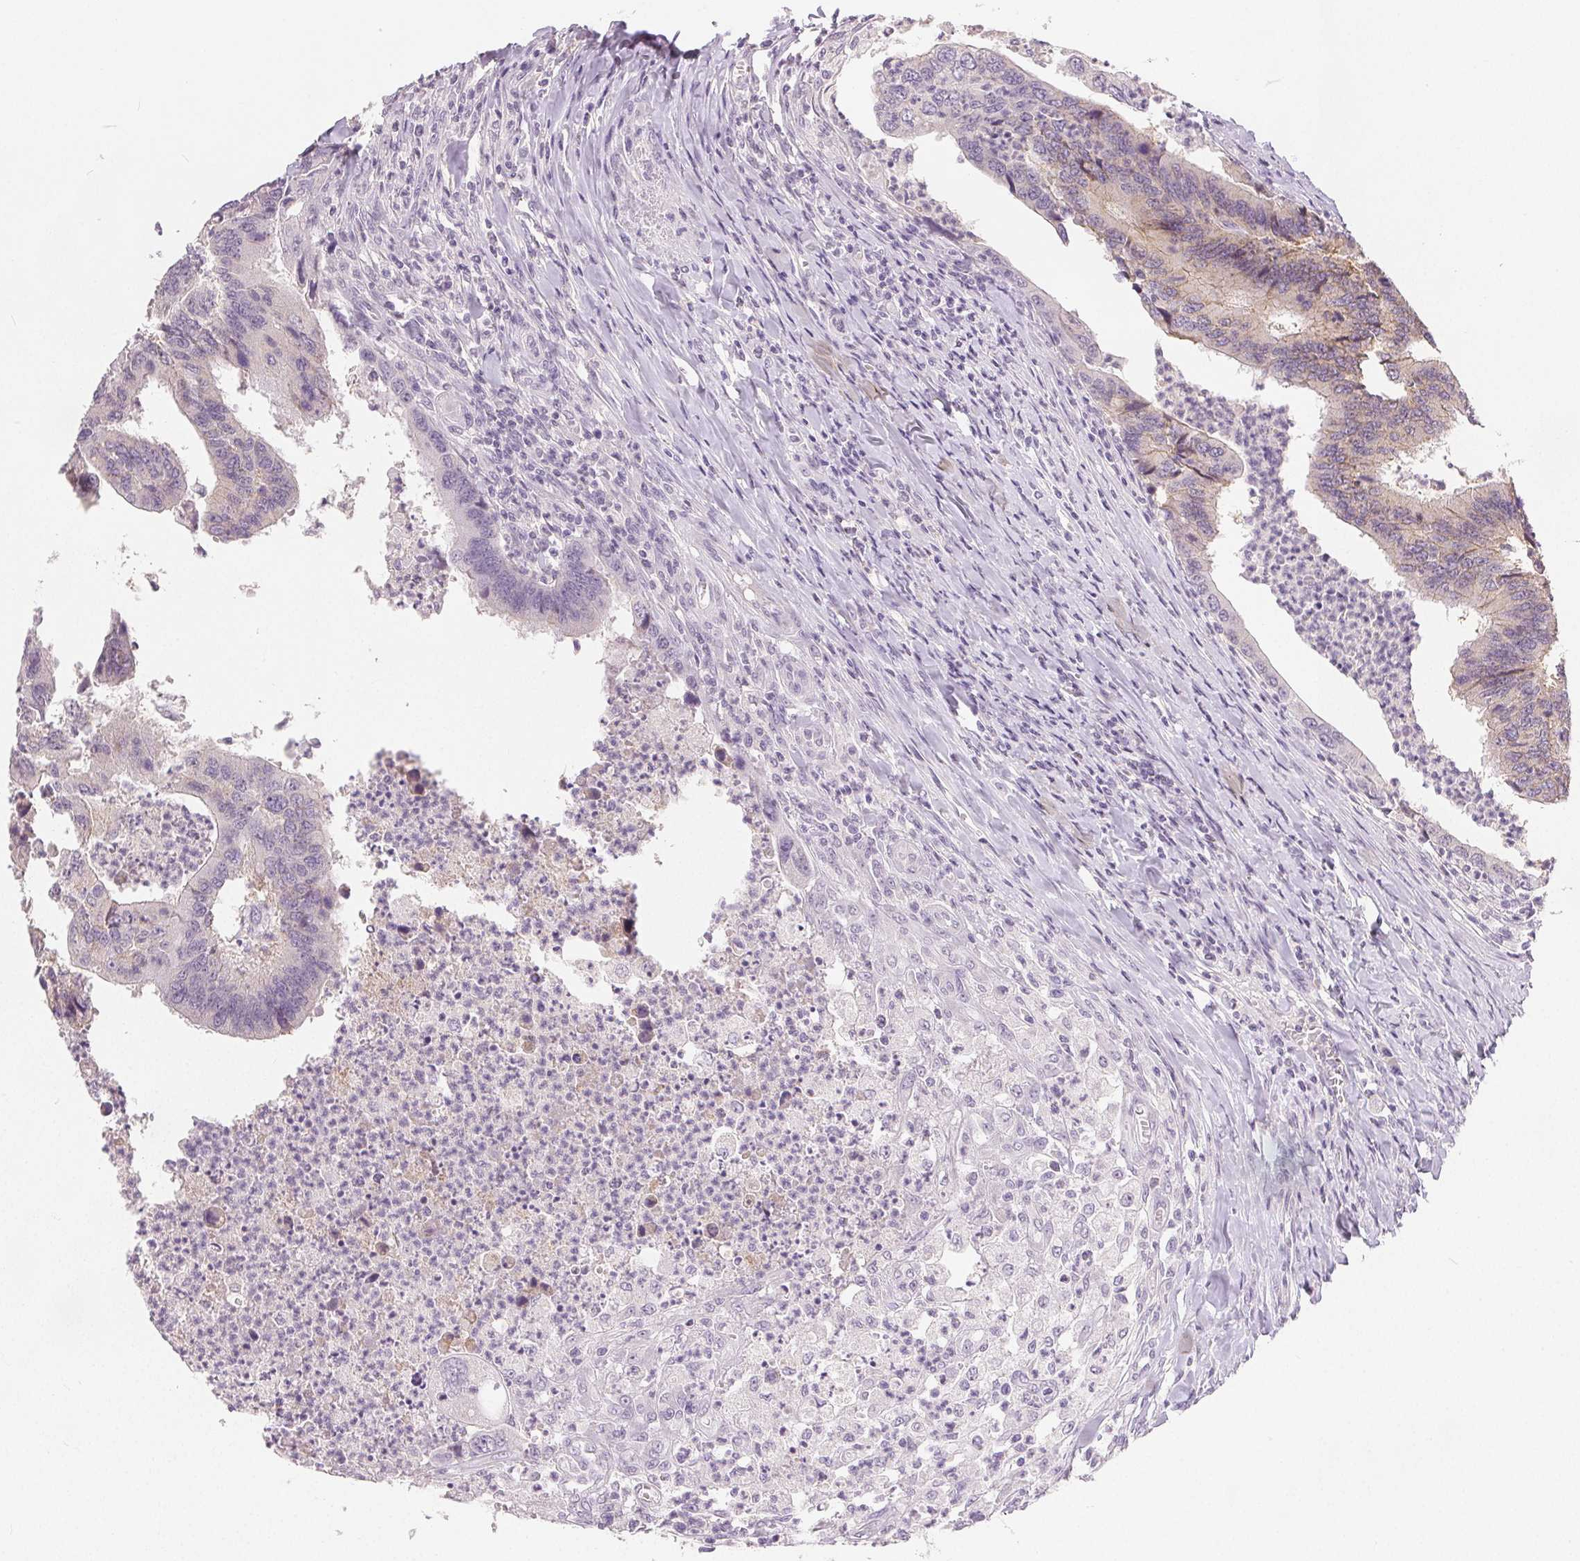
{"staining": {"intensity": "negative", "quantity": "none", "location": "none"}, "tissue": "colorectal cancer", "cell_type": "Tumor cells", "image_type": "cancer", "snomed": [{"axis": "morphology", "description": "Adenocarcinoma, NOS"}, {"axis": "topography", "description": "Colon"}], "caption": "This is an immunohistochemistry histopathology image of colorectal adenocarcinoma. There is no staining in tumor cells.", "gene": "CA12", "patient": {"sex": "female", "age": 67}}